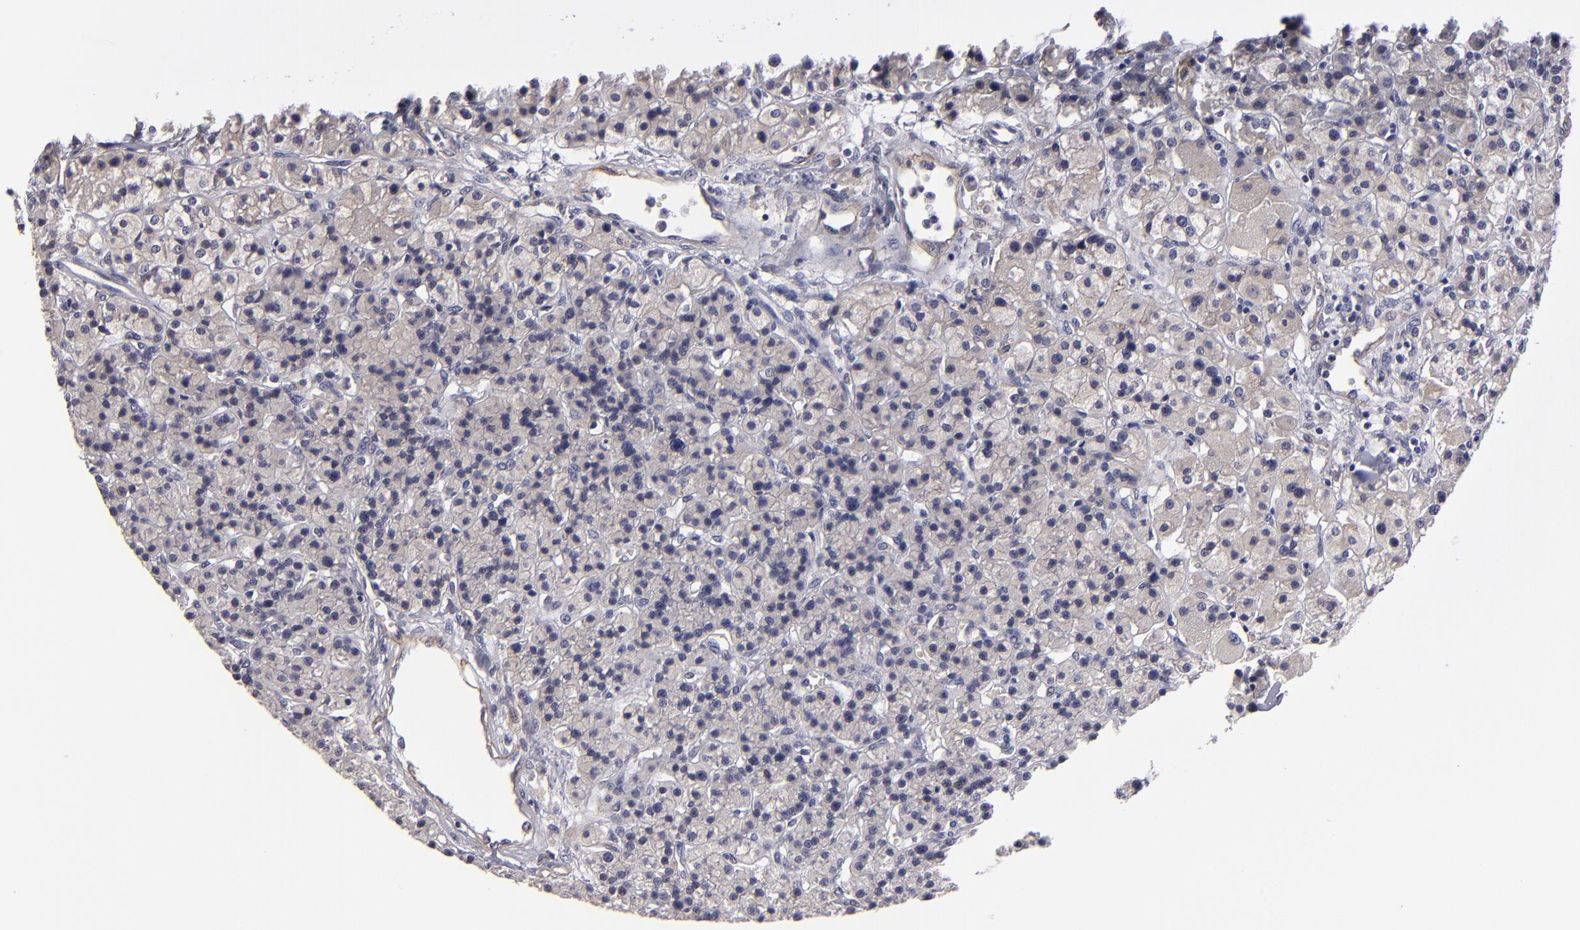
{"staining": {"intensity": "negative", "quantity": "none", "location": "none"}, "tissue": "parathyroid gland", "cell_type": "Glandular cells", "image_type": "normal", "snomed": [{"axis": "morphology", "description": "Normal tissue, NOS"}, {"axis": "topography", "description": "Parathyroid gland"}], "caption": "Micrograph shows no significant protein positivity in glandular cells of benign parathyroid gland.", "gene": "ZNF175", "patient": {"sex": "female", "age": 58}}